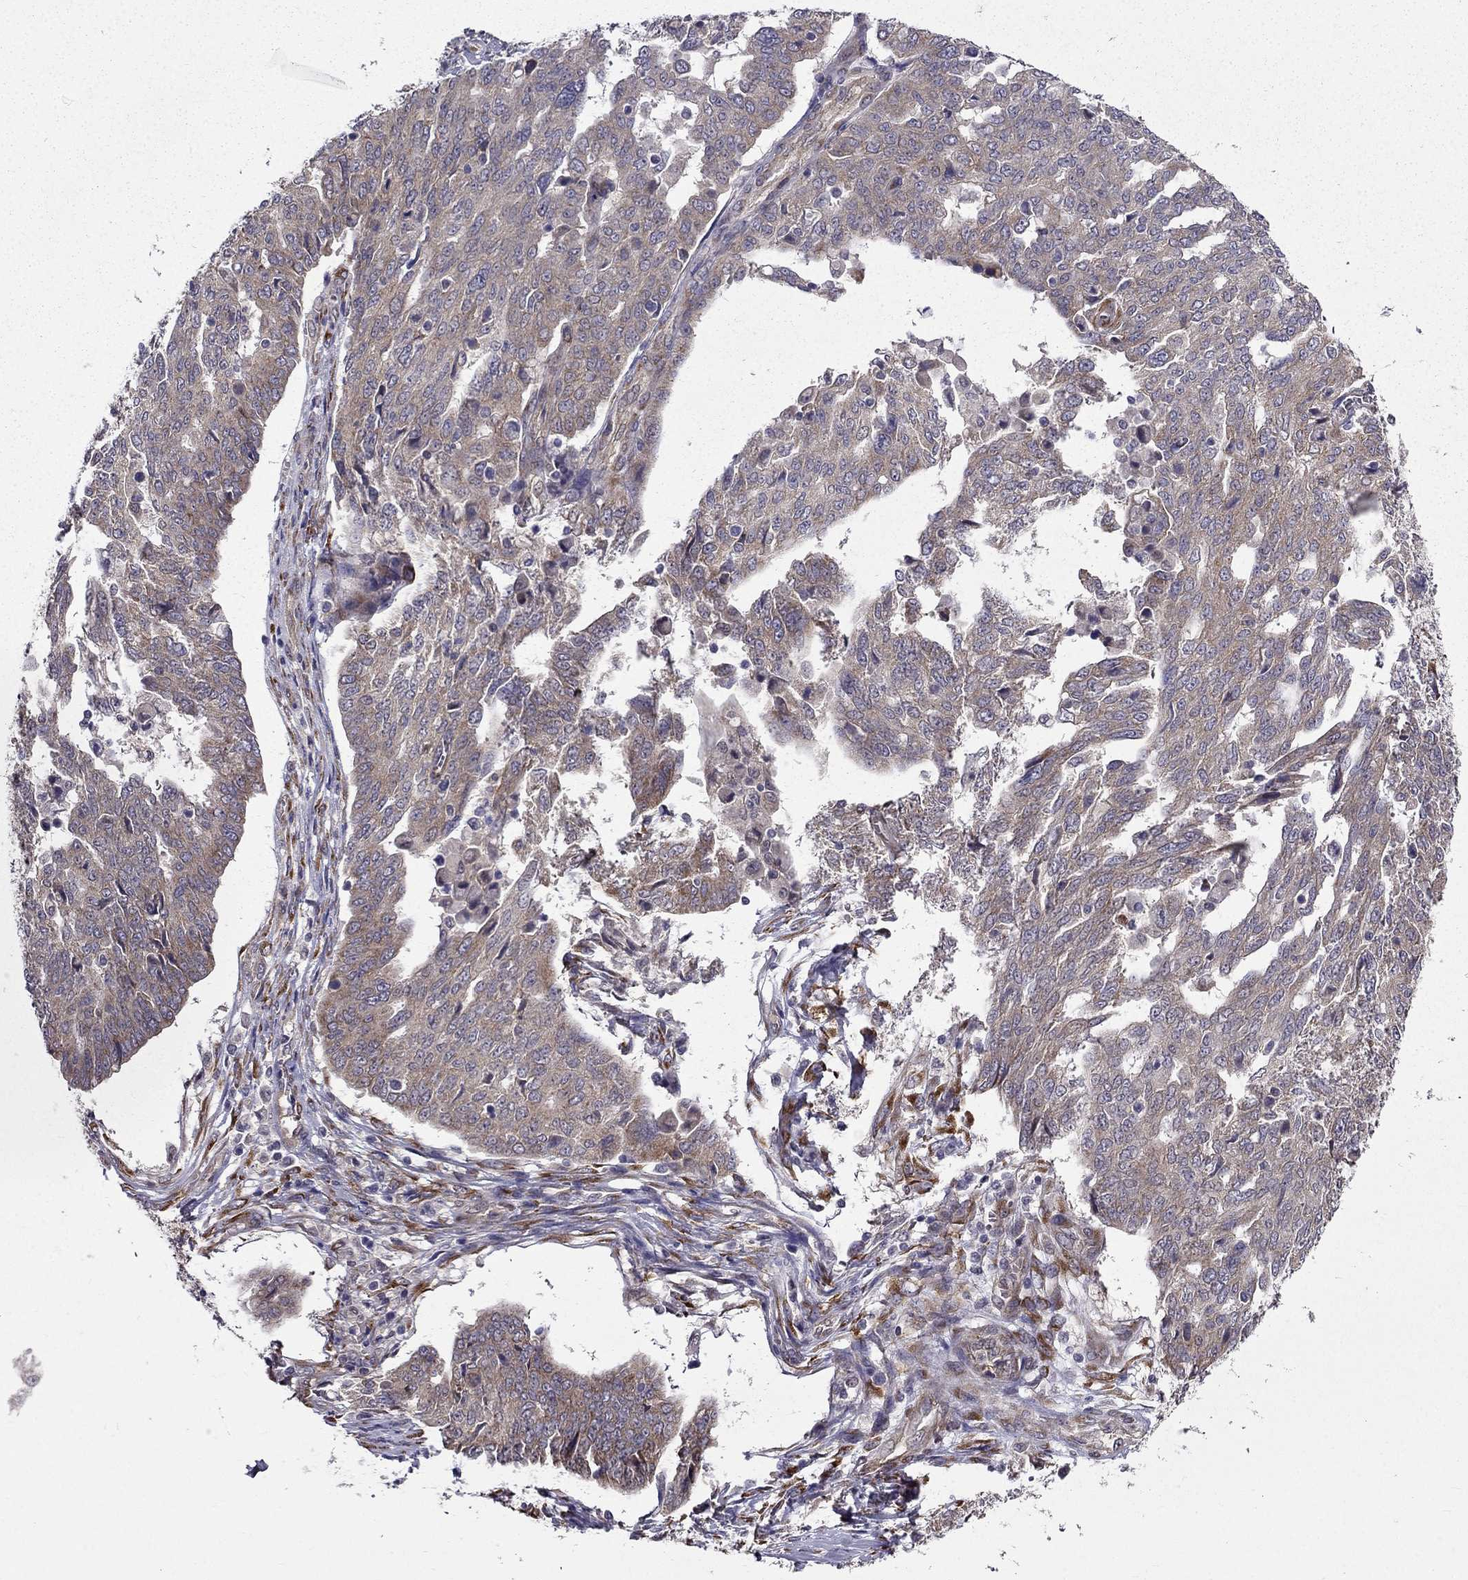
{"staining": {"intensity": "weak", "quantity": "25%-75%", "location": "cytoplasmic/membranous"}, "tissue": "ovarian cancer", "cell_type": "Tumor cells", "image_type": "cancer", "snomed": [{"axis": "morphology", "description": "Cystadenocarcinoma, serous, NOS"}, {"axis": "topography", "description": "Ovary"}], "caption": "Human ovarian serous cystadenocarcinoma stained for a protein (brown) shows weak cytoplasmic/membranous positive positivity in approximately 25%-75% of tumor cells.", "gene": "ARHGEF28", "patient": {"sex": "female", "age": 67}}